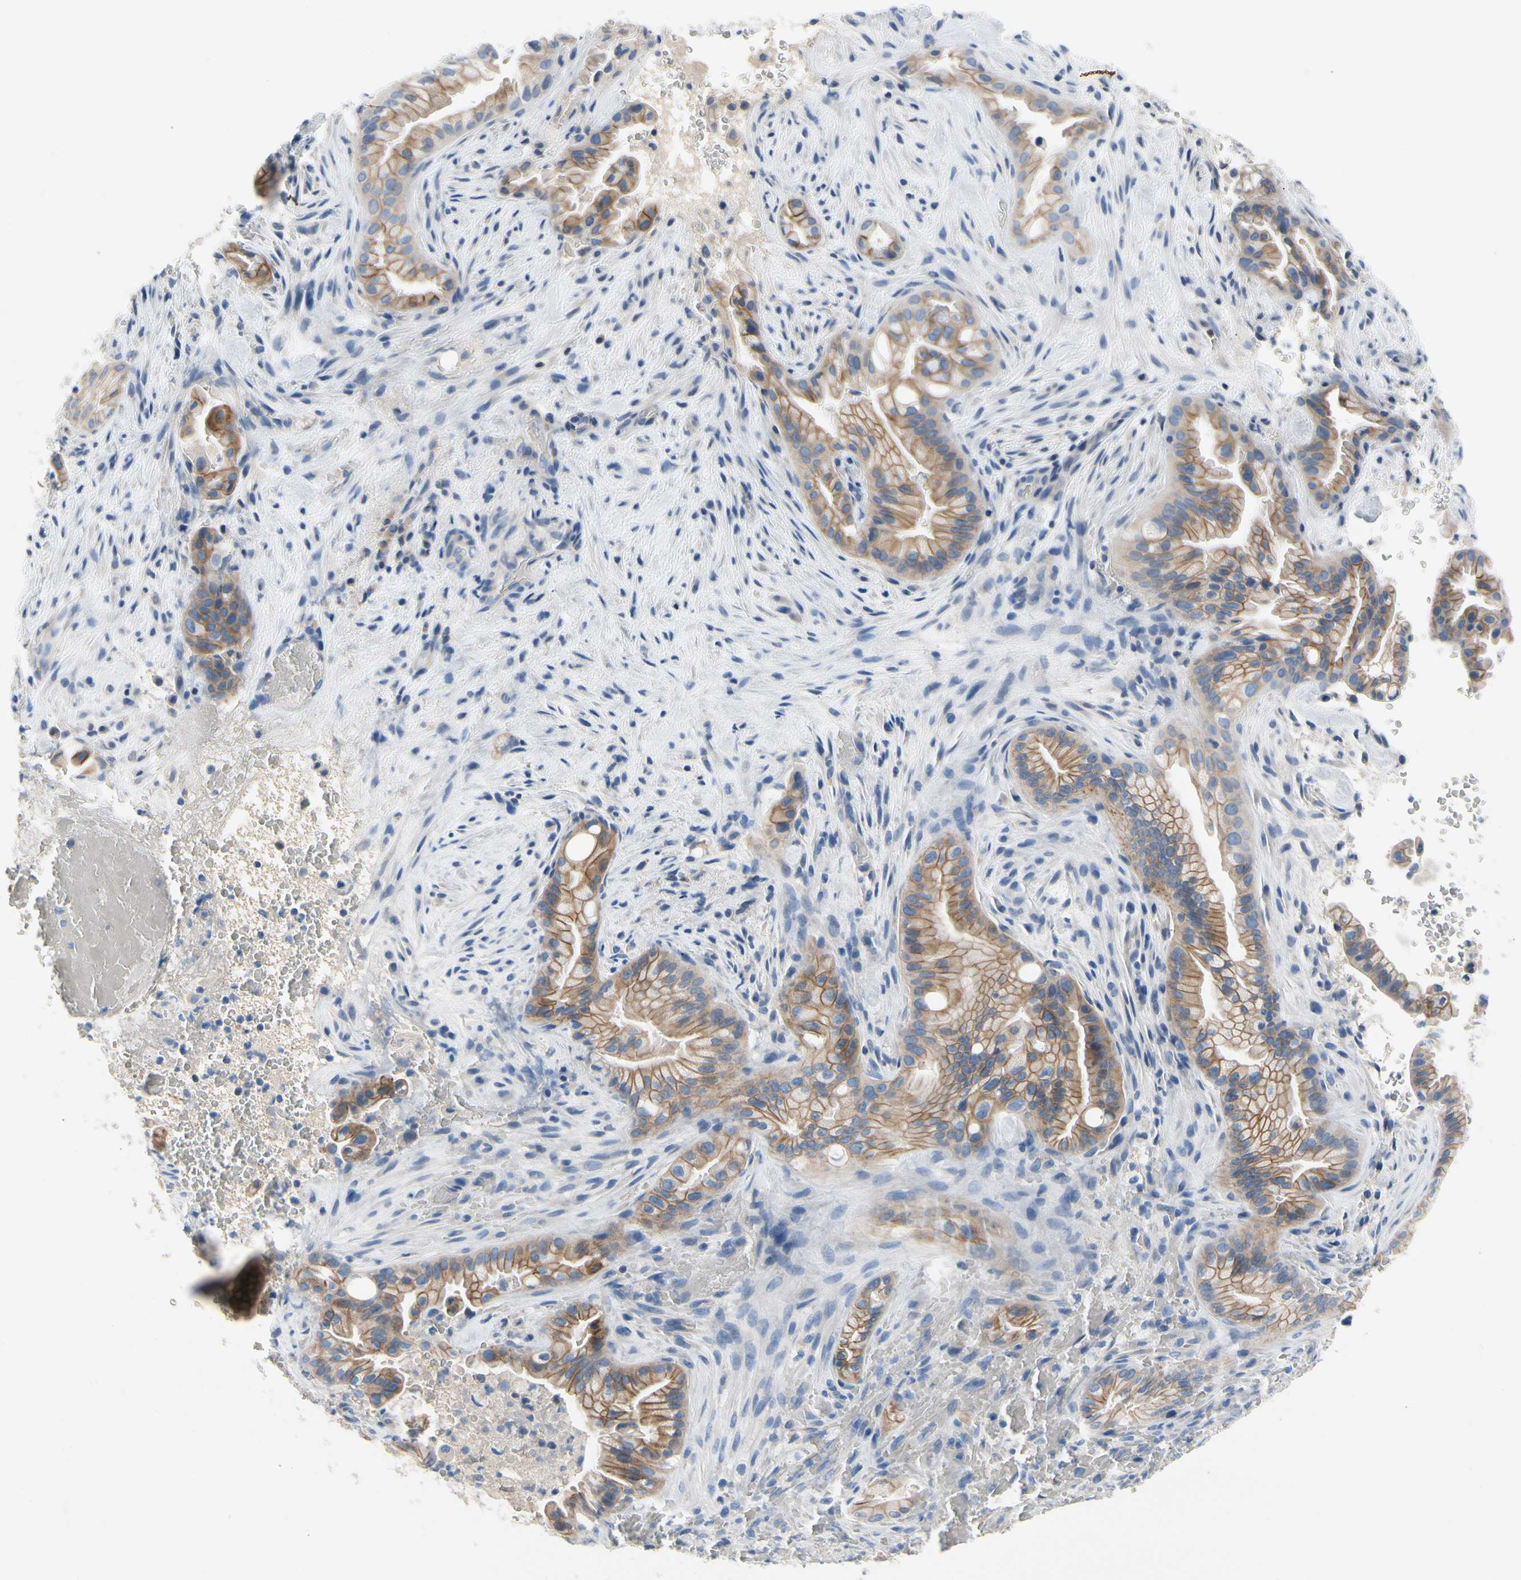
{"staining": {"intensity": "moderate", "quantity": ">75%", "location": "cytoplasmic/membranous"}, "tissue": "liver cancer", "cell_type": "Tumor cells", "image_type": "cancer", "snomed": [{"axis": "morphology", "description": "Cholangiocarcinoma"}, {"axis": "topography", "description": "Liver"}], "caption": "Liver cancer was stained to show a protein in brown. There is medium levels of moderate cytoplasmic/membranous positivity in about >75% of tumor cells.", "gene": "CA14", "patient": {"sex": "female", "age": 68}}